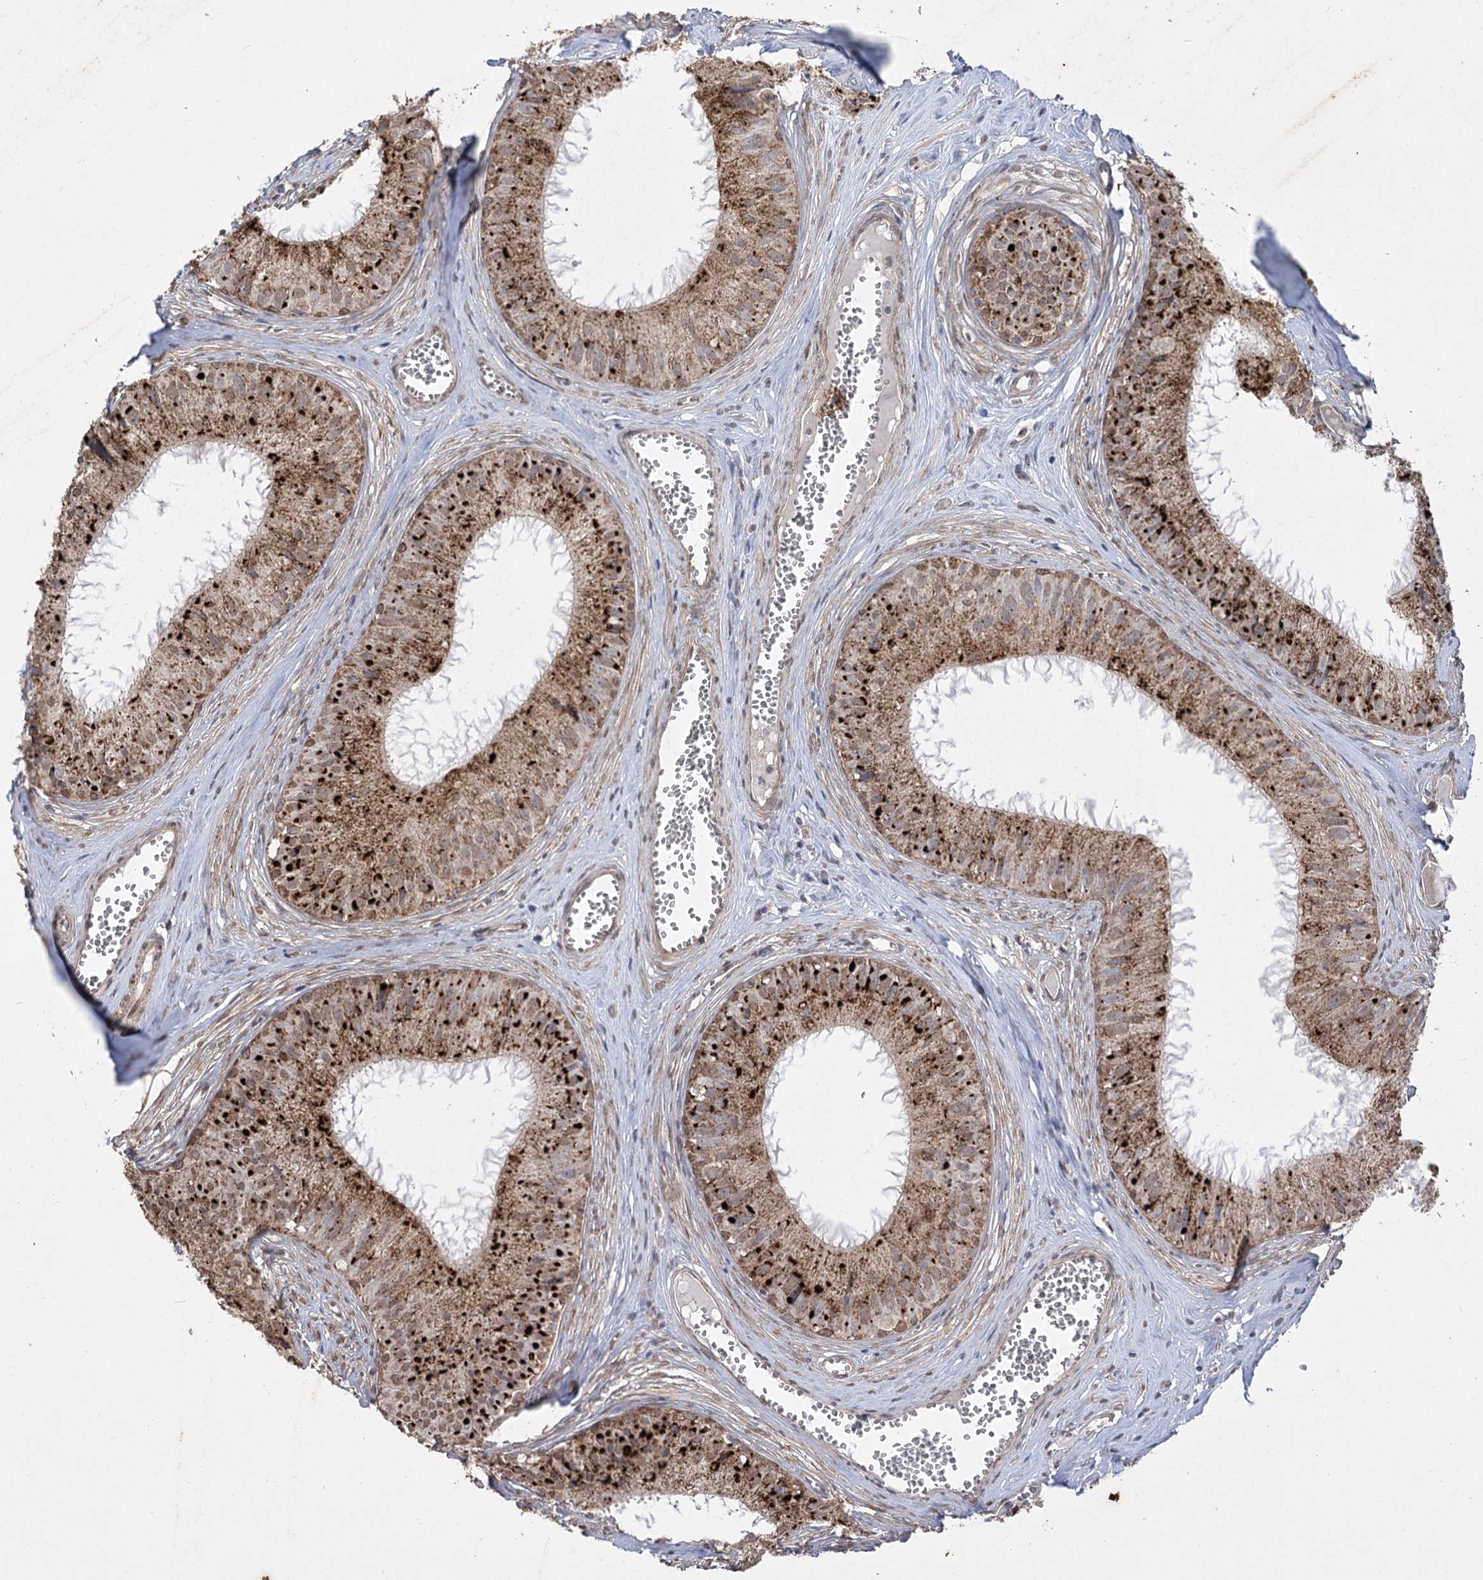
{"staining": {"intensity": "strong", "quantity": "25%-75%", "location": "cytoplasmic/membranous"}, "tissue": "epididymis", "cell_type": "Glandular cells", "image_type": "normal", "snomed": [{"axis": "morphology", "description": "Normal tissue, NOS"}, {"axis": "topography", "description": "Epididymis"}], "caption": "Immunohistochemical staining of unremarkable epididymis exhibits 25%-75% levels of strong cytoplasmic/membranous protein positivity in about 25%-75% of glandular cells. The protein of interest is shown in brown color, while the nuclei are stained blue.", "gene": "ZSCAN23", "patient": {"sex": "male", "age": 36}}